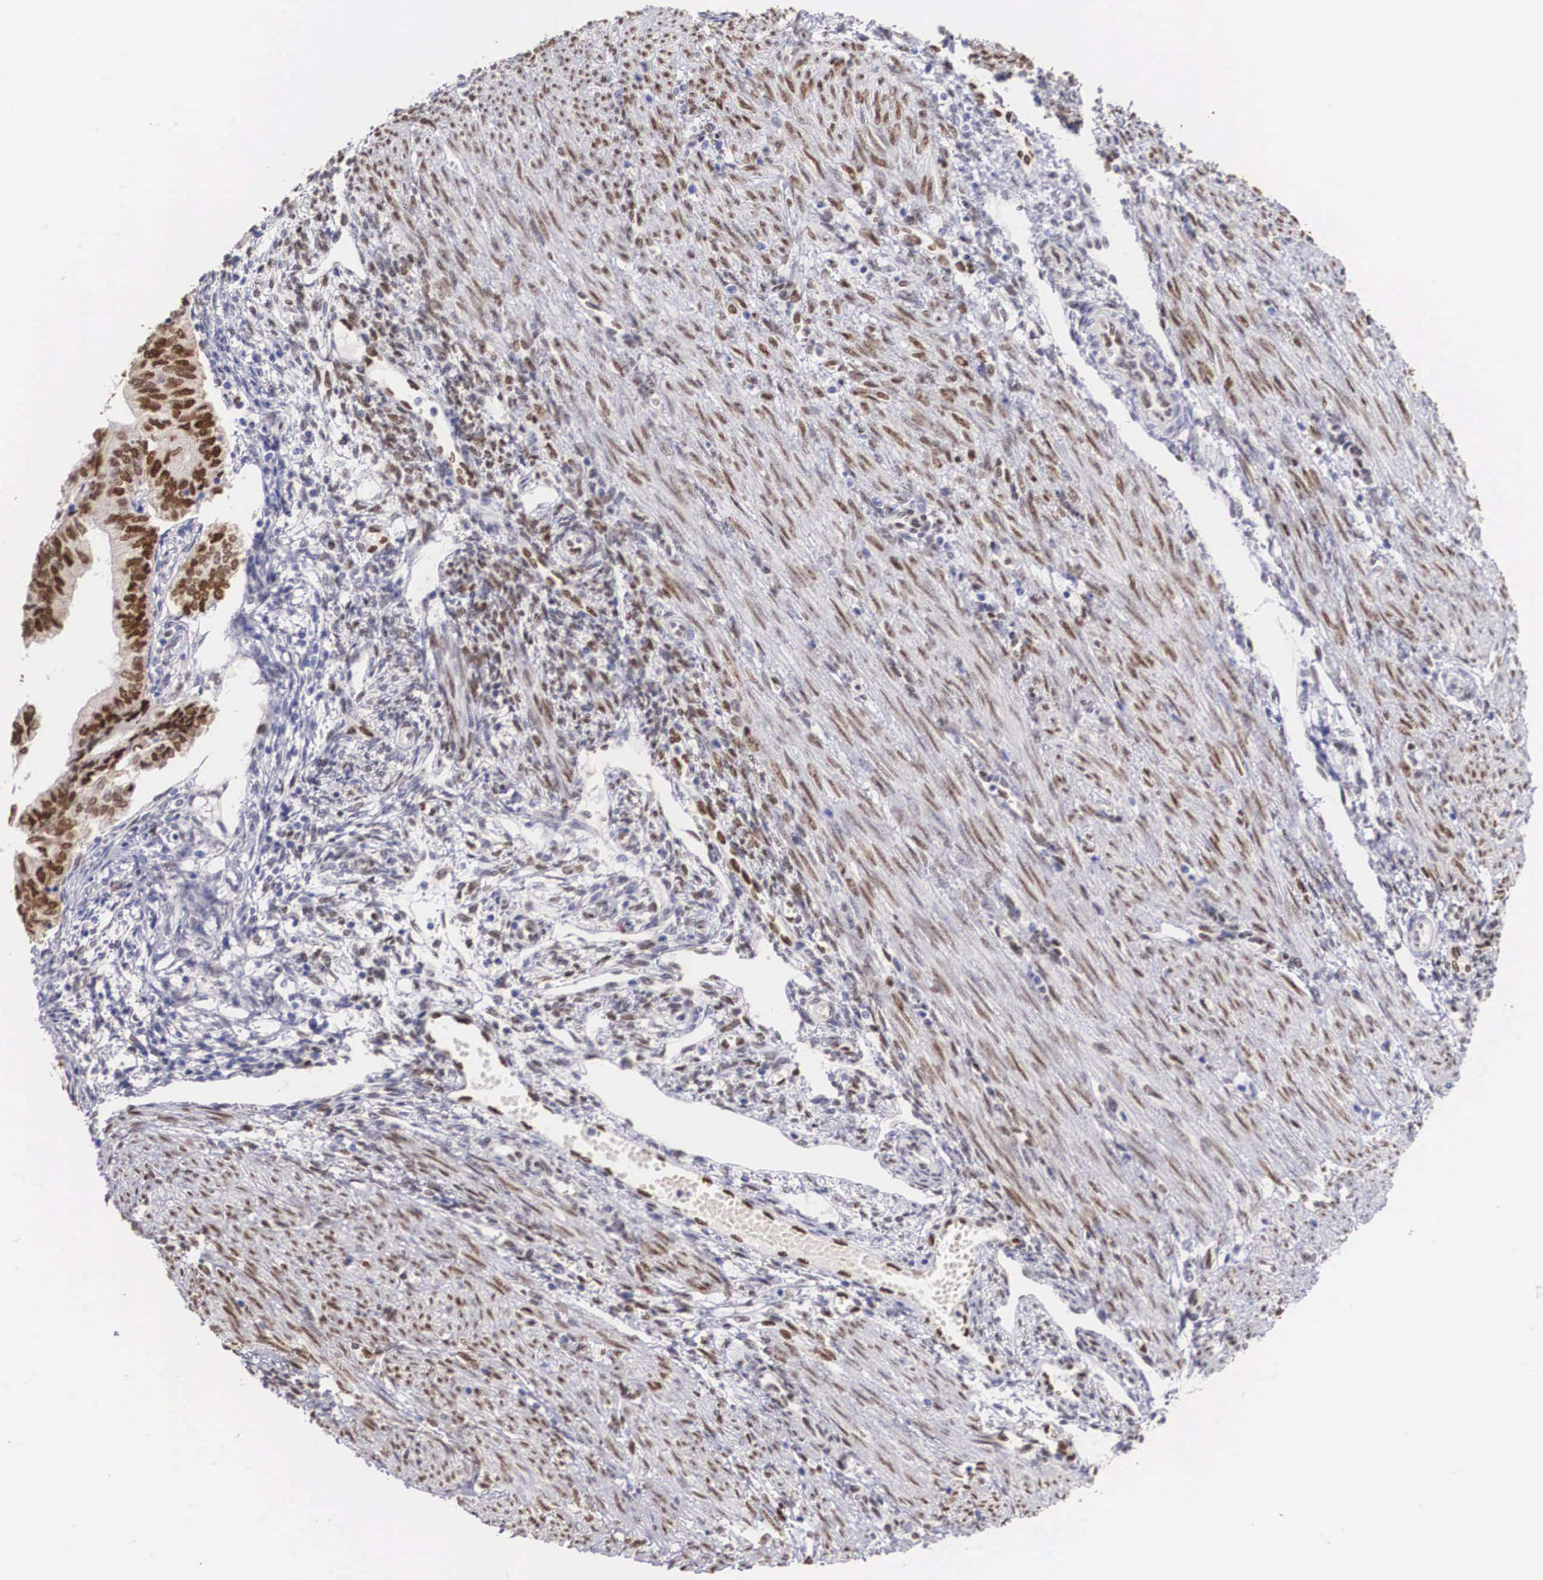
{"staining": {"intensity": "strong", "quantity": ">75%", "location": "nuclear"}, "tissue": "endometrial cancer", "cell_type": "Tumor cells", "image_type": "cancer", "snomed": [{"axis": "morphology", "description": "Adenocarcinoma, NOS"}, {"axis": "topography", "description": "Endometrium"}], "caption": "Tumor cells show high levels of strong nuclear expression in about >75% of cells in human endometrial adenocarcinoma. (Brightfield microscopy of DAB IHC at high magnification).", "gene": "HMGN5", "patient": {"sex": "female", "age": 51}}